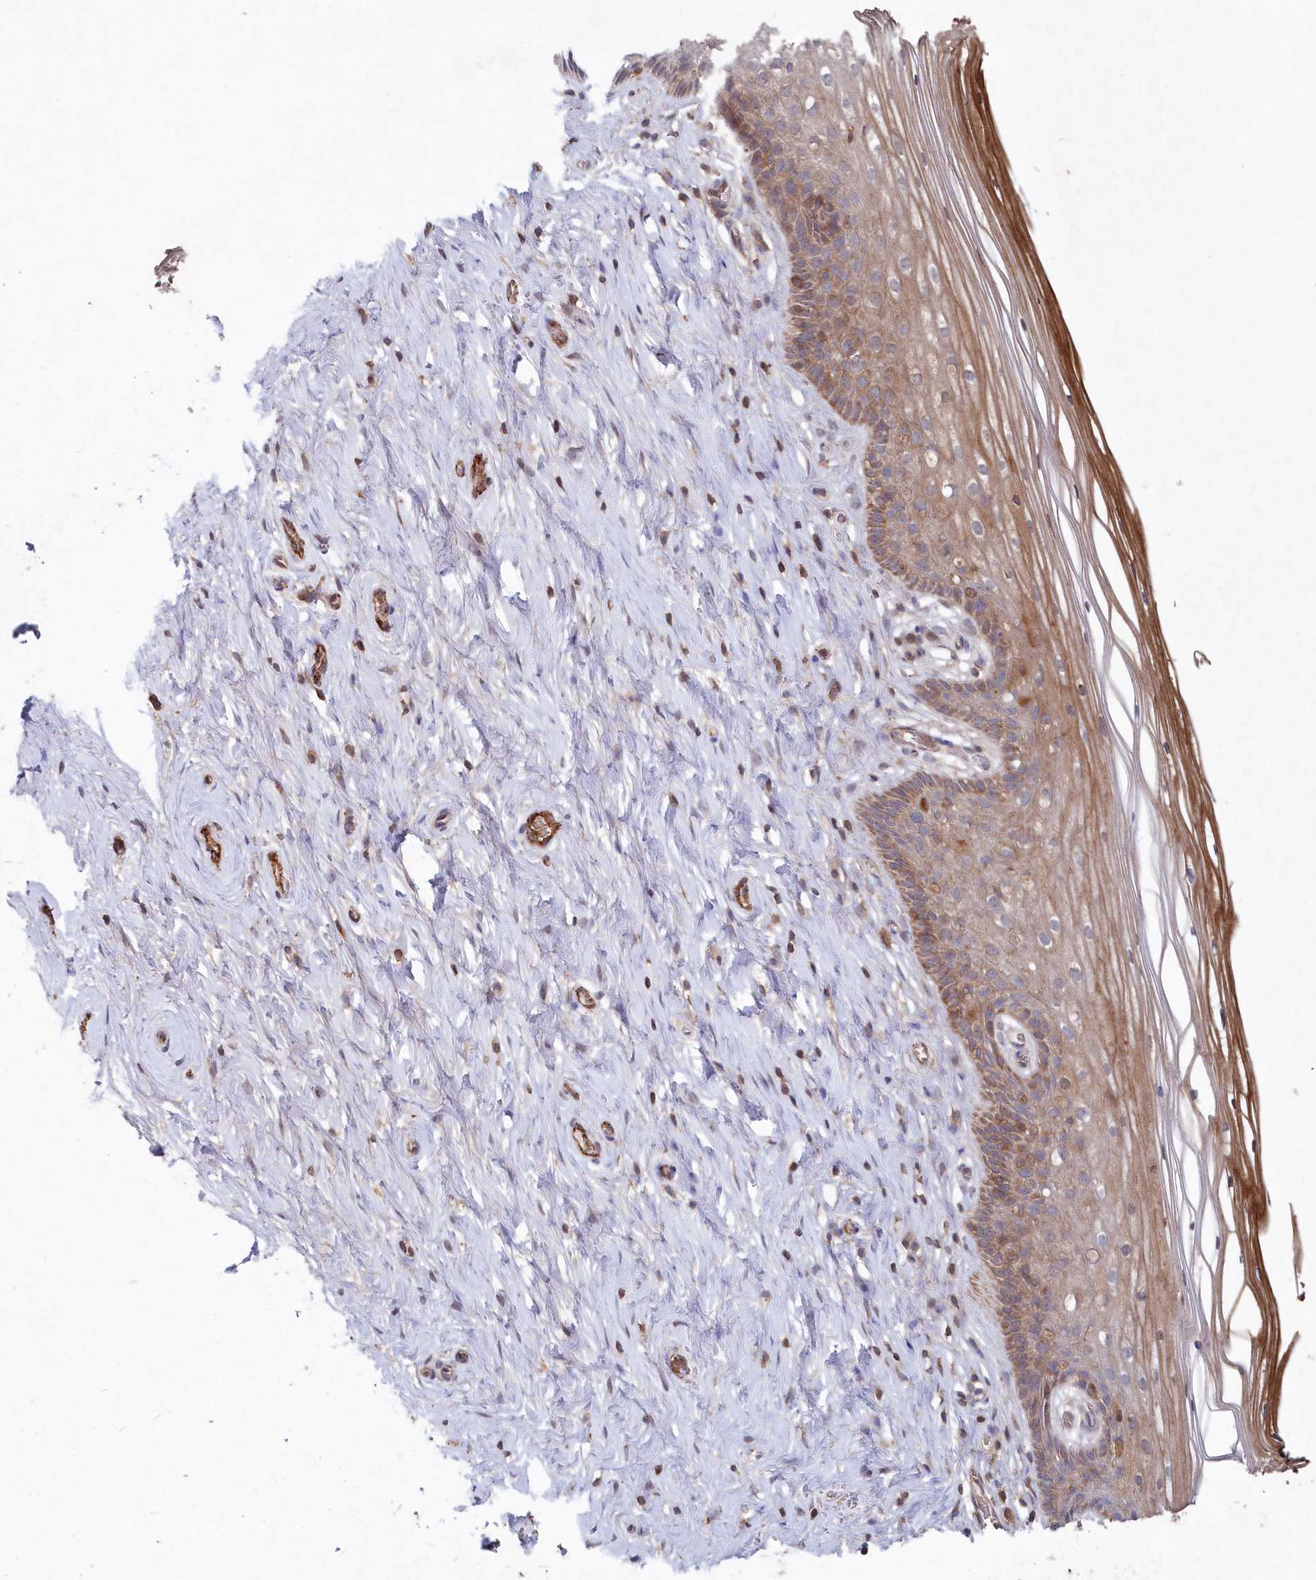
{"staining": {"intensity": "moderate", "quantity": "25%-75%", "location": "cytoplasmic/membranous"}, "tissue": "cervix", "cell_type": "Glandular cells", "image_type": "normal", "snomed": [{"axis": "morphology", "description": "Normal tissue, NOS"}, {"axis": "topography", "description": "Cervix"}], "caption": "The immunohistochemical stain highlights moderate cytoplasmic/membranous expression in glandular cells of normal cervix. Immunohistochemistry stains the protein in brown and the nuclei are stained blue.", "gene": "ABHD14B", "patient": {"sex": "female", "age": 33}}